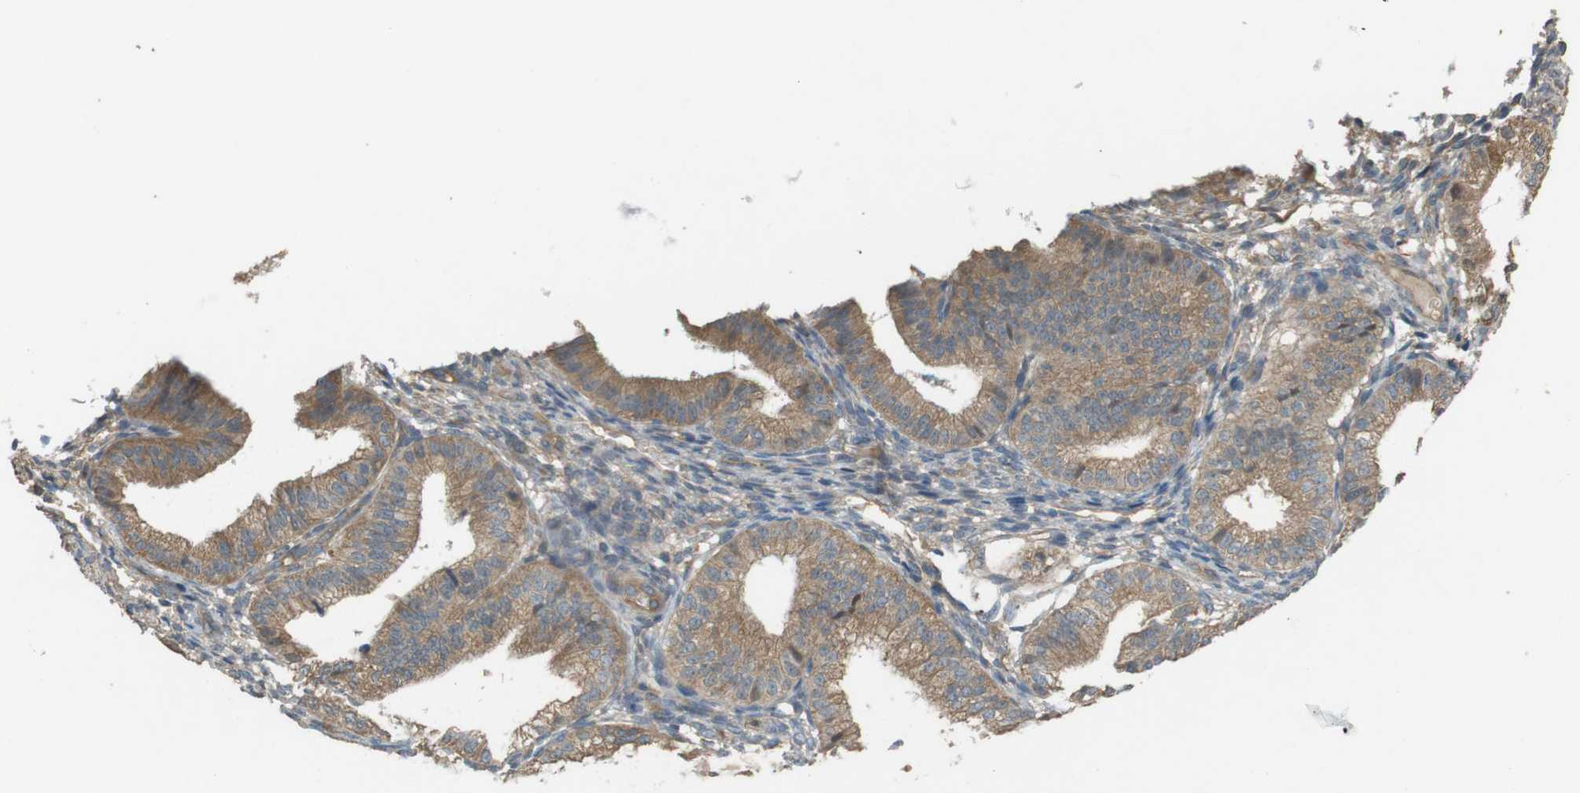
{"staining": {"intensity": "negative", "quantity": "none", "location": "none"}, "tissue": "endometrium", "cell_type": "Cells in endometrial stroma", "image_type": "normal", "snomed": [{"axis": "morphology", "description": "Normal tissue, NOS"}, {"axis": "topography", "description": "Endometrium"}], "caption": "Immunohistochemical staining of benign endometrium exhibits no significant positivity in cells in endometrial stroma. Brightfield microscopy of immunohistochemistry stained with DAB (3,3'-diaminobenzidine) (brown) and hematoxylin (blue), captured at high magnification.", "gene": "ZDHHC20", "patient": {"sex": "female", "age": 39}}